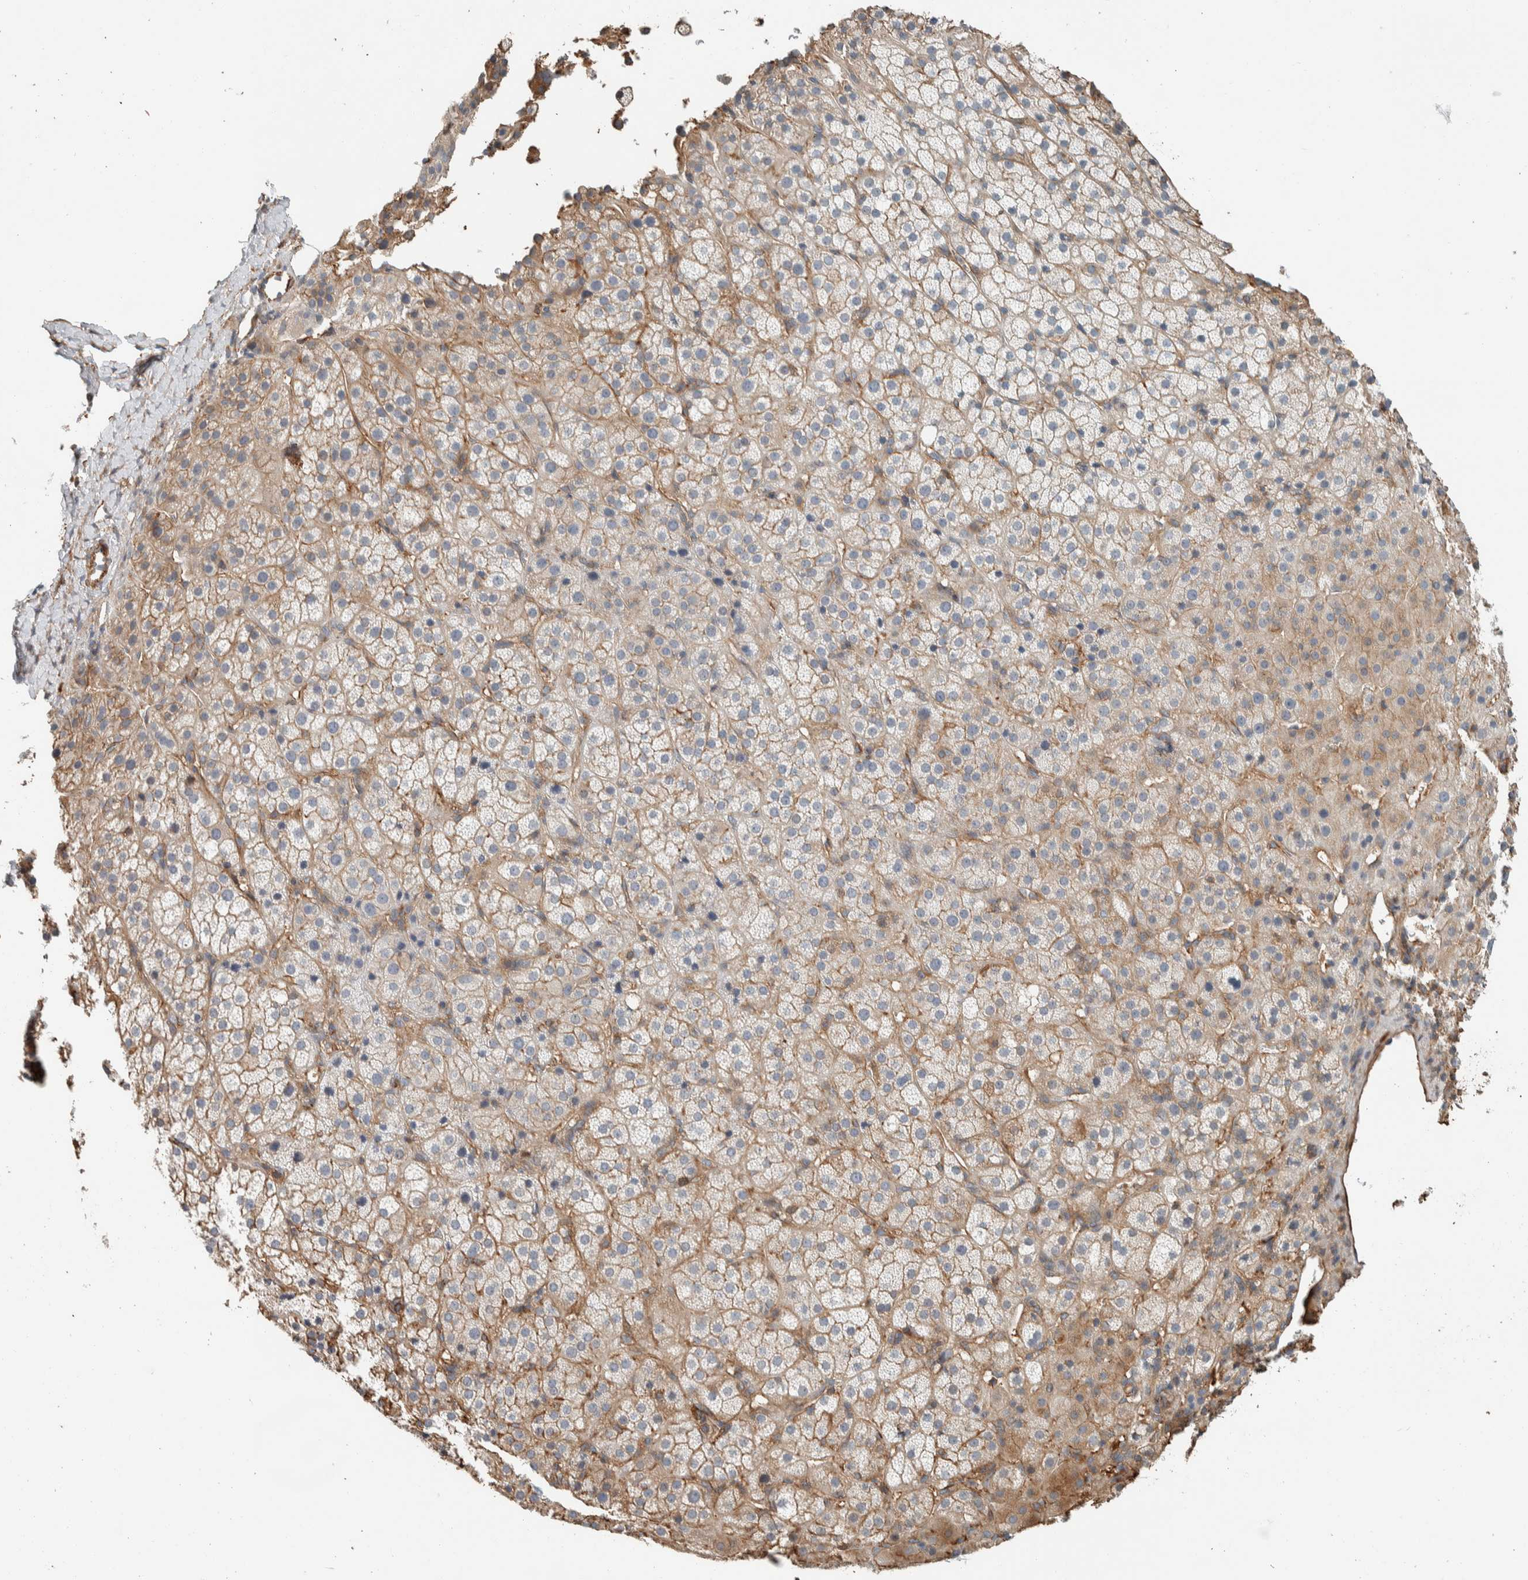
{"staining": {"intensity": "weak", "quantity": ">75%", "location": "cytoplasmic/membranous"}, "tissue": "adrenal gland", "cell_type": "Glandular cells", "image_type": "normal", "snomed": [{"axis": "morphology", "description": "Normal tissue, NOS"}, {"axis": "topography", "description": "Adrenal gland"}], "caption": "A brown stain highlights weak cytoplasmic/membranous positivity of a protein in glandular cells of unremarkable human adrenal gland. Using DAB (brown) and hematoxylin (blue) stains, captured at high magnification using brightfield microscopy.", "gene": "CTBP2", "patient": {"sex": "female", "age": 57}}